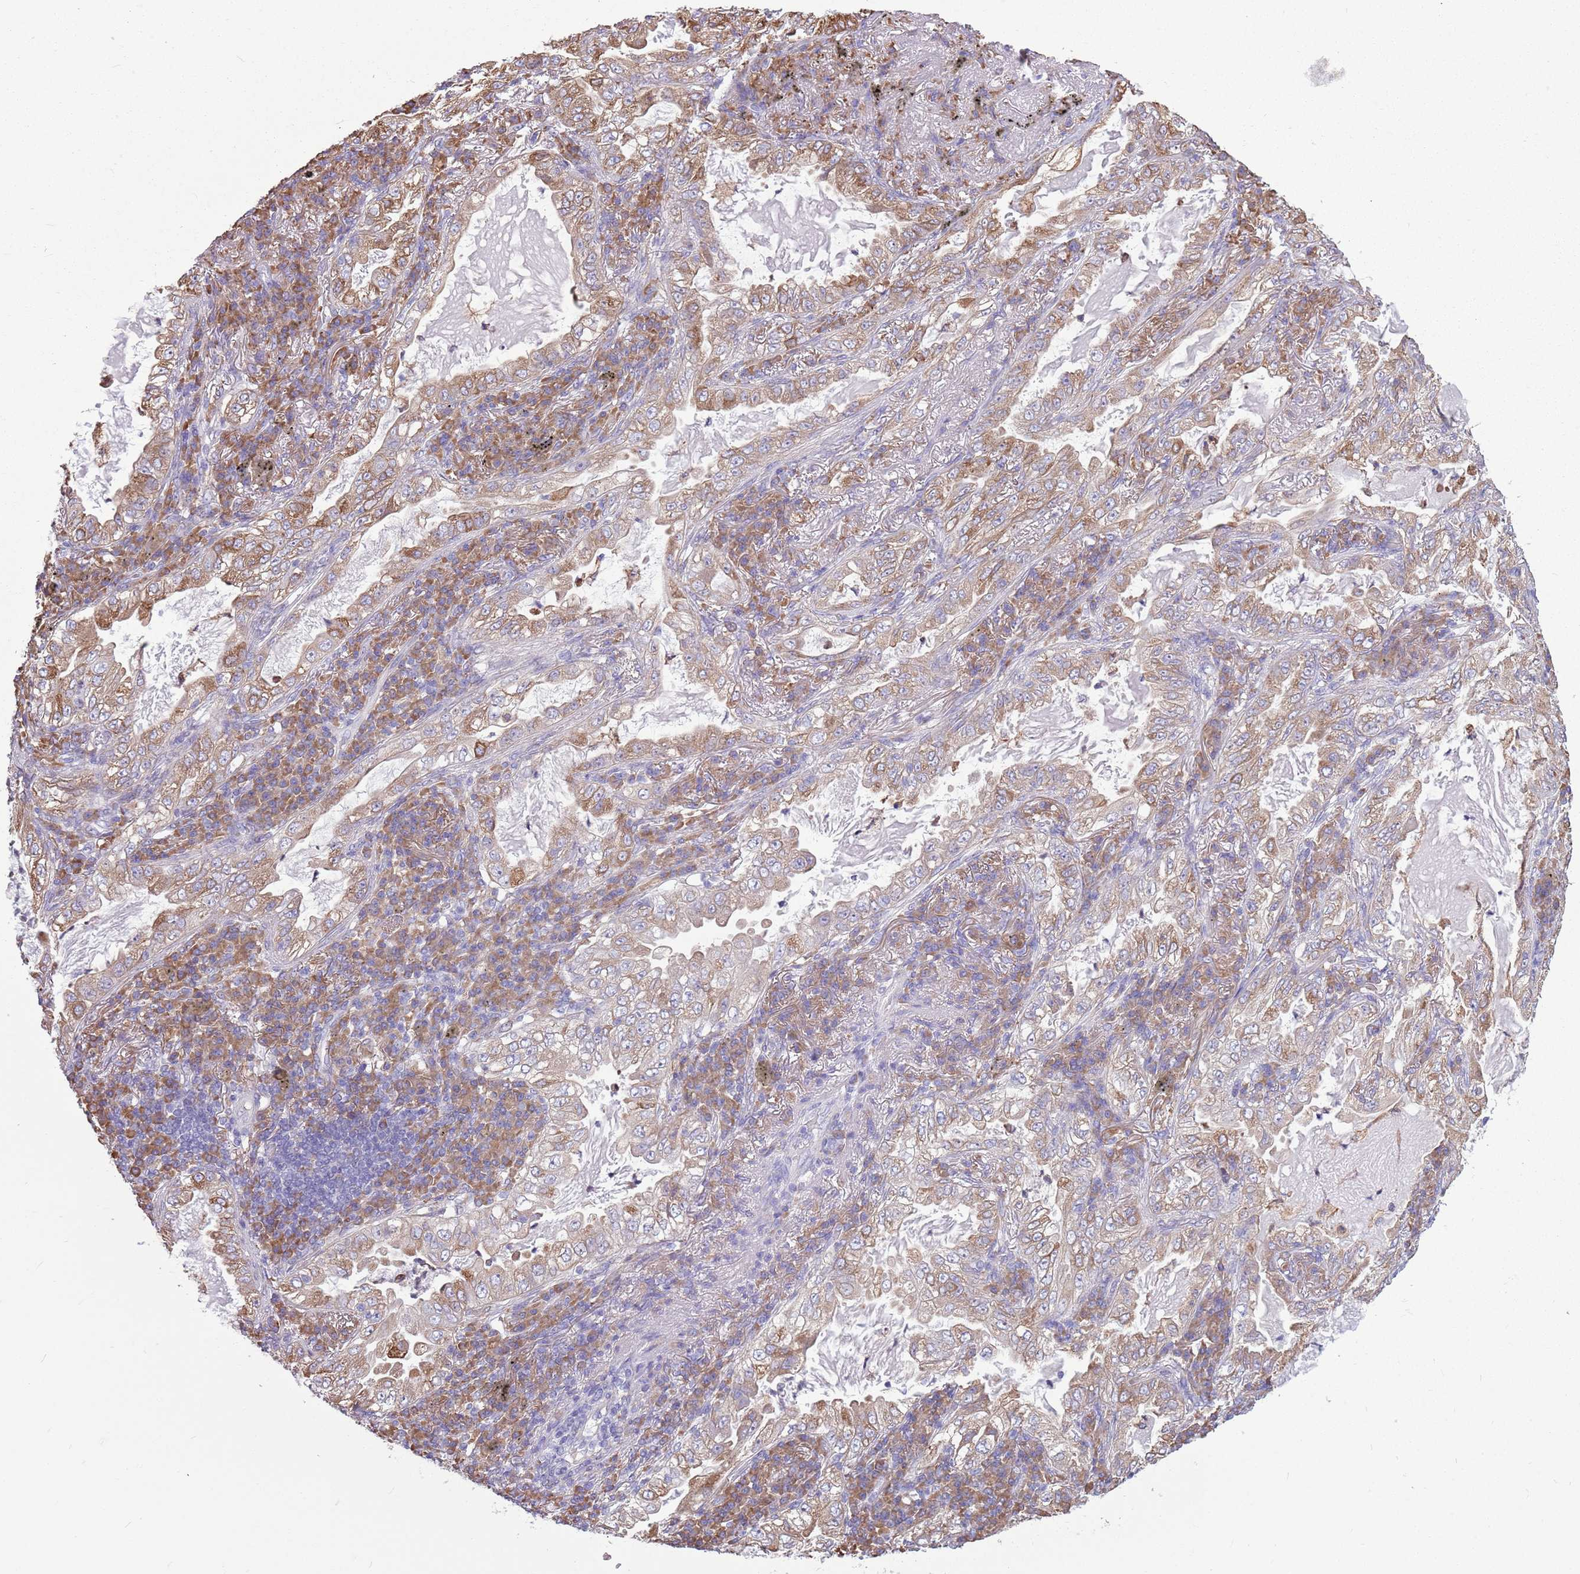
{"staining": {"intensity": "moderate", "quantity": "25%-75%", "location": "cytoplasmic/membranous"}, "tissue": "lung cancer", "cell_type": "Tumor cells", "image_type": "cancer", "snomed": [{"axis": "morphology", "description": "Adenocarcinoma, NOS"}, {"axis": "topography", "description": "Lung"}], "caption": "There is medium levels of moderate cytoplasmic/membranous expression in tumor cells of lung cancer (adenocarcinoma), as demonstrated by immunohistochemical staining (brown color).", "gene": "KCTD19", "patient": {"sex": "female", "age": 73}}